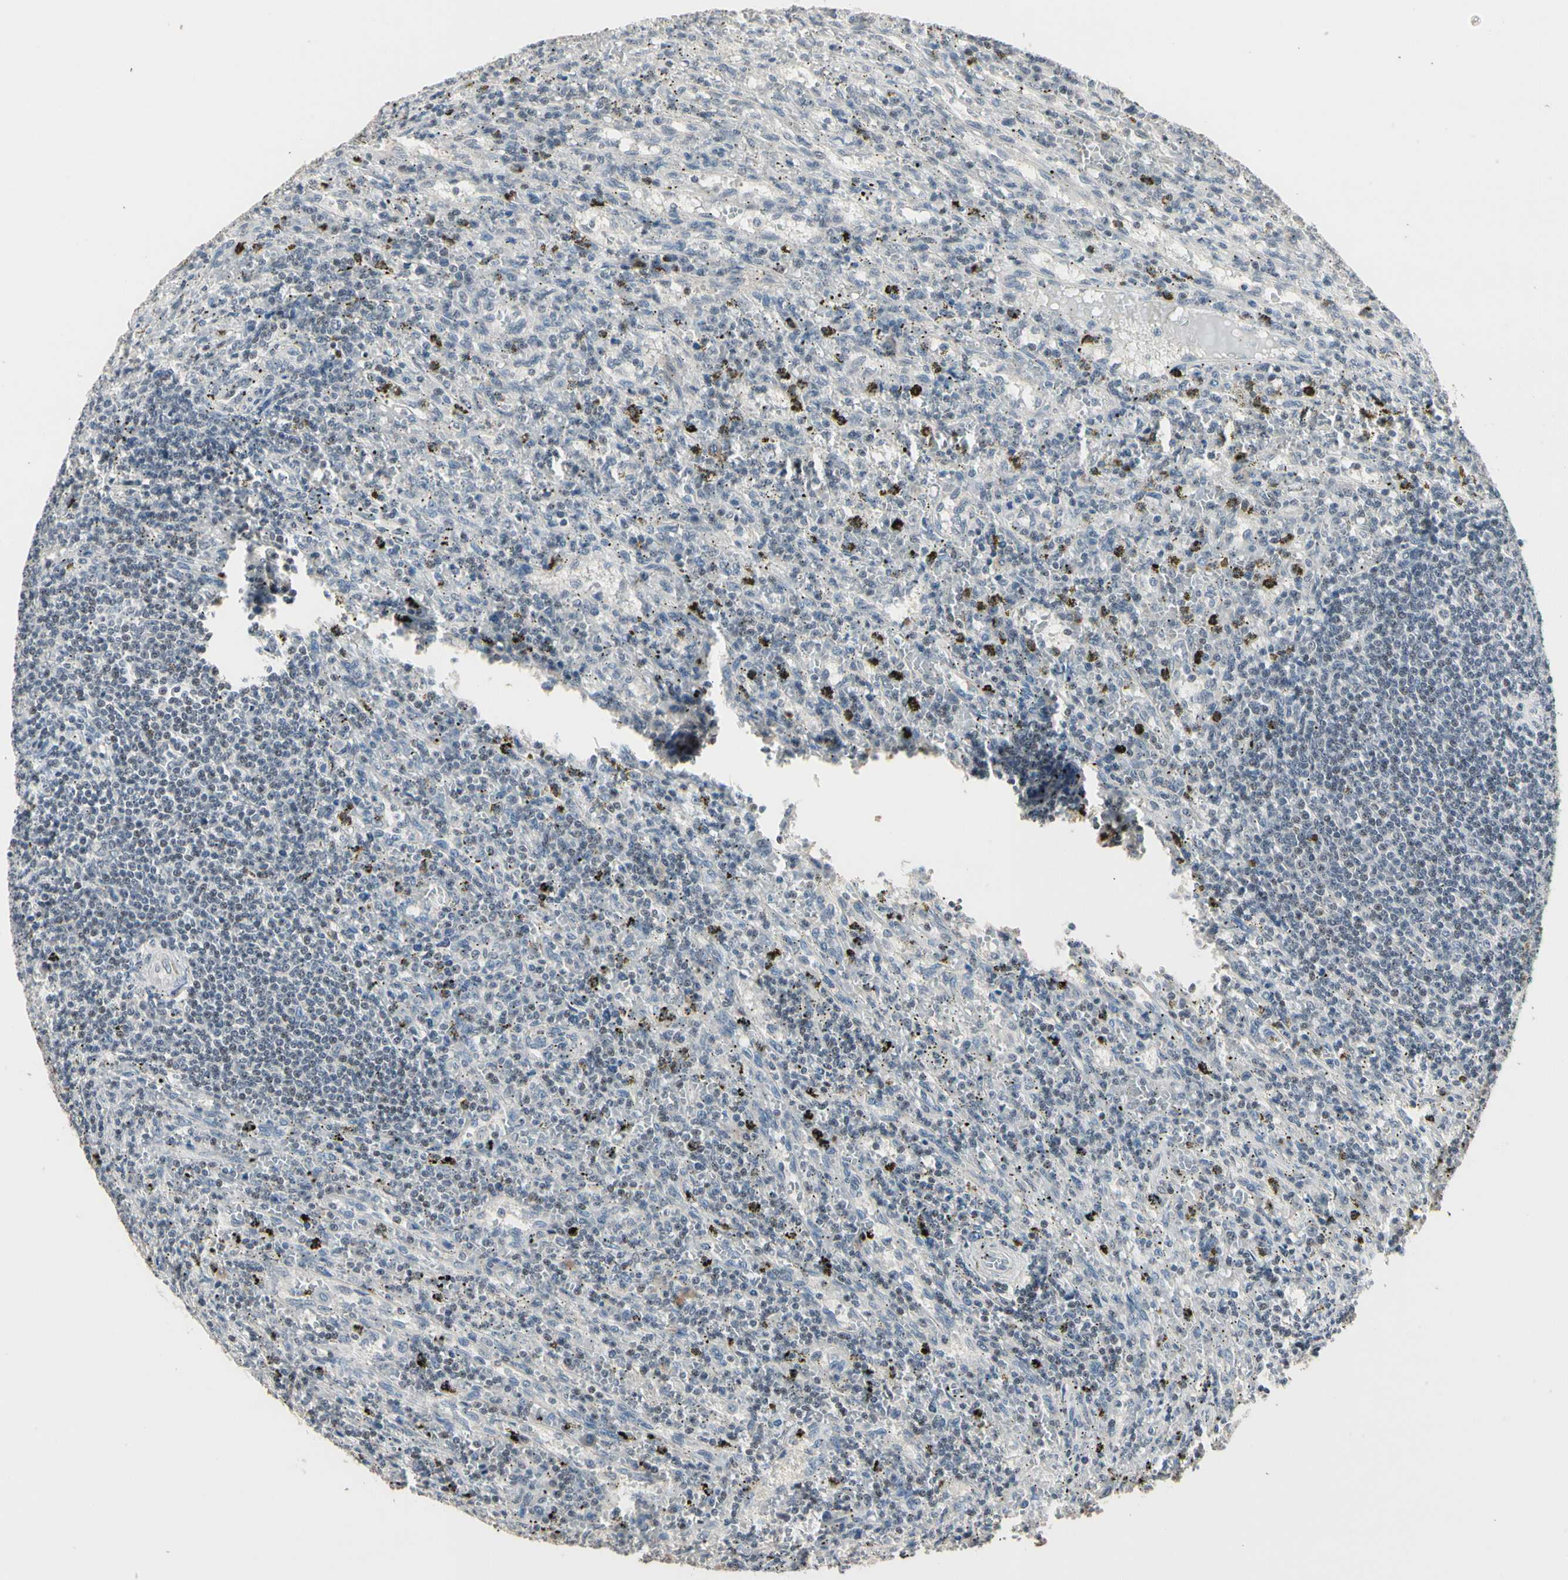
{"staining": {"intensity": "negative", "quantity": "none", "location": "none"}, "tissue": "lymphoma", "cell_type": "Tumor cells", "image_type": "cancer", "snomed": [{"axis": "morphology", "description": "Malignant lymphoma, non-Hodgkin's type, Low grade"}, {"axis": "topography", "description": "Spleen"}], "caption": "DAB immunohistochemical staining of human lymphoma displays no significant staining in tumor cells.", "gene": "GREM1", "patient": {"sex": "male", "age": 76}}